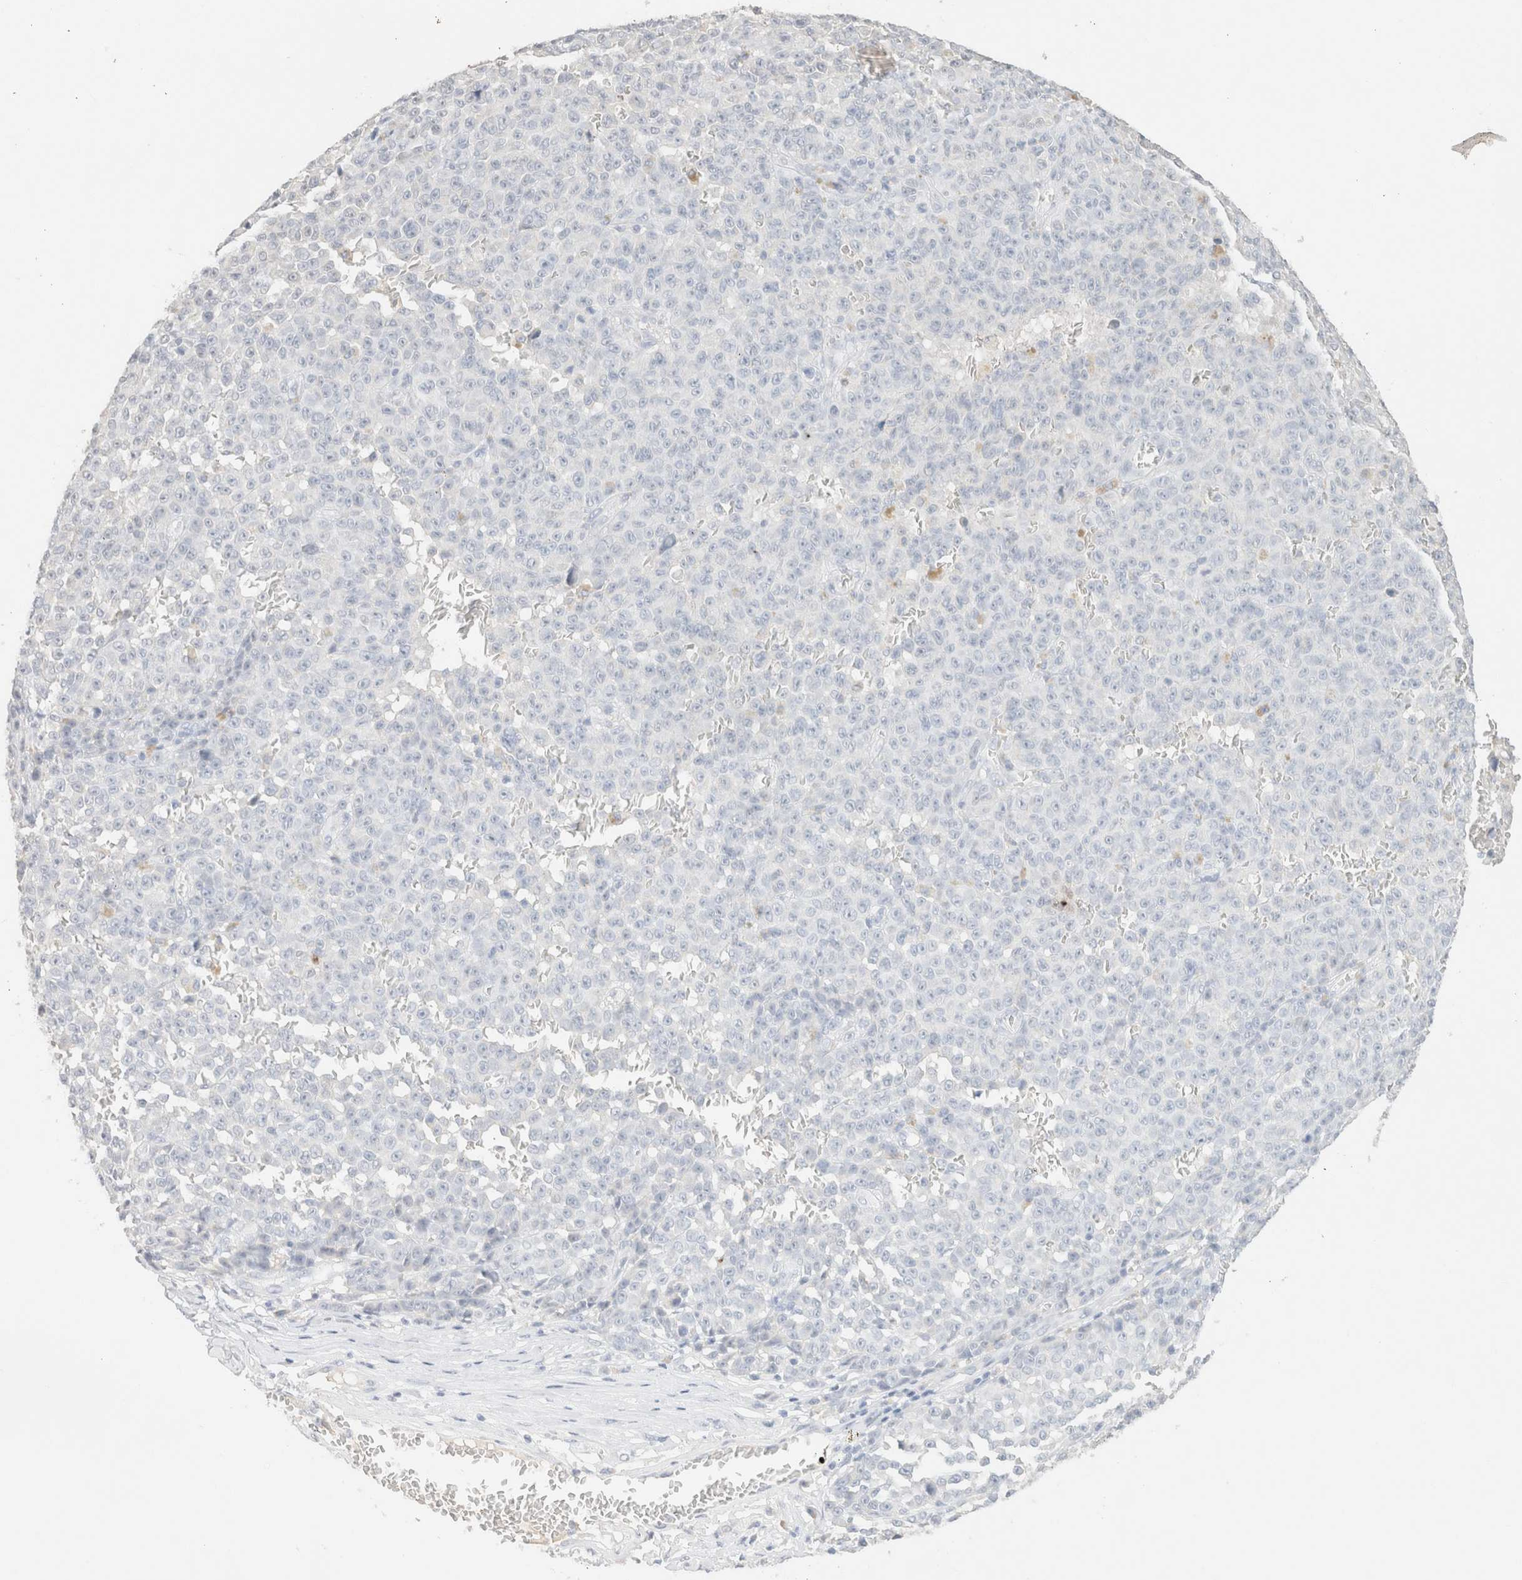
{"staining": {"intensity": "negative", "quantity": "none", "location": "none"}, "tissue": "melanoma", "cell_type": "Tumor cells", "image_type": "cancer", "snomed": [{"axis": "morphology", "description": "Malignant melanoma, NOS"}, {"axis": "topography", "description": "Skin"}], "caption": "This is an immunohistochemistry (IHC) histopathology image of melanoma. There is no expression in tumor cells.", "gene": "CPA1", "patient": {"sex": "female", "age": 82}}